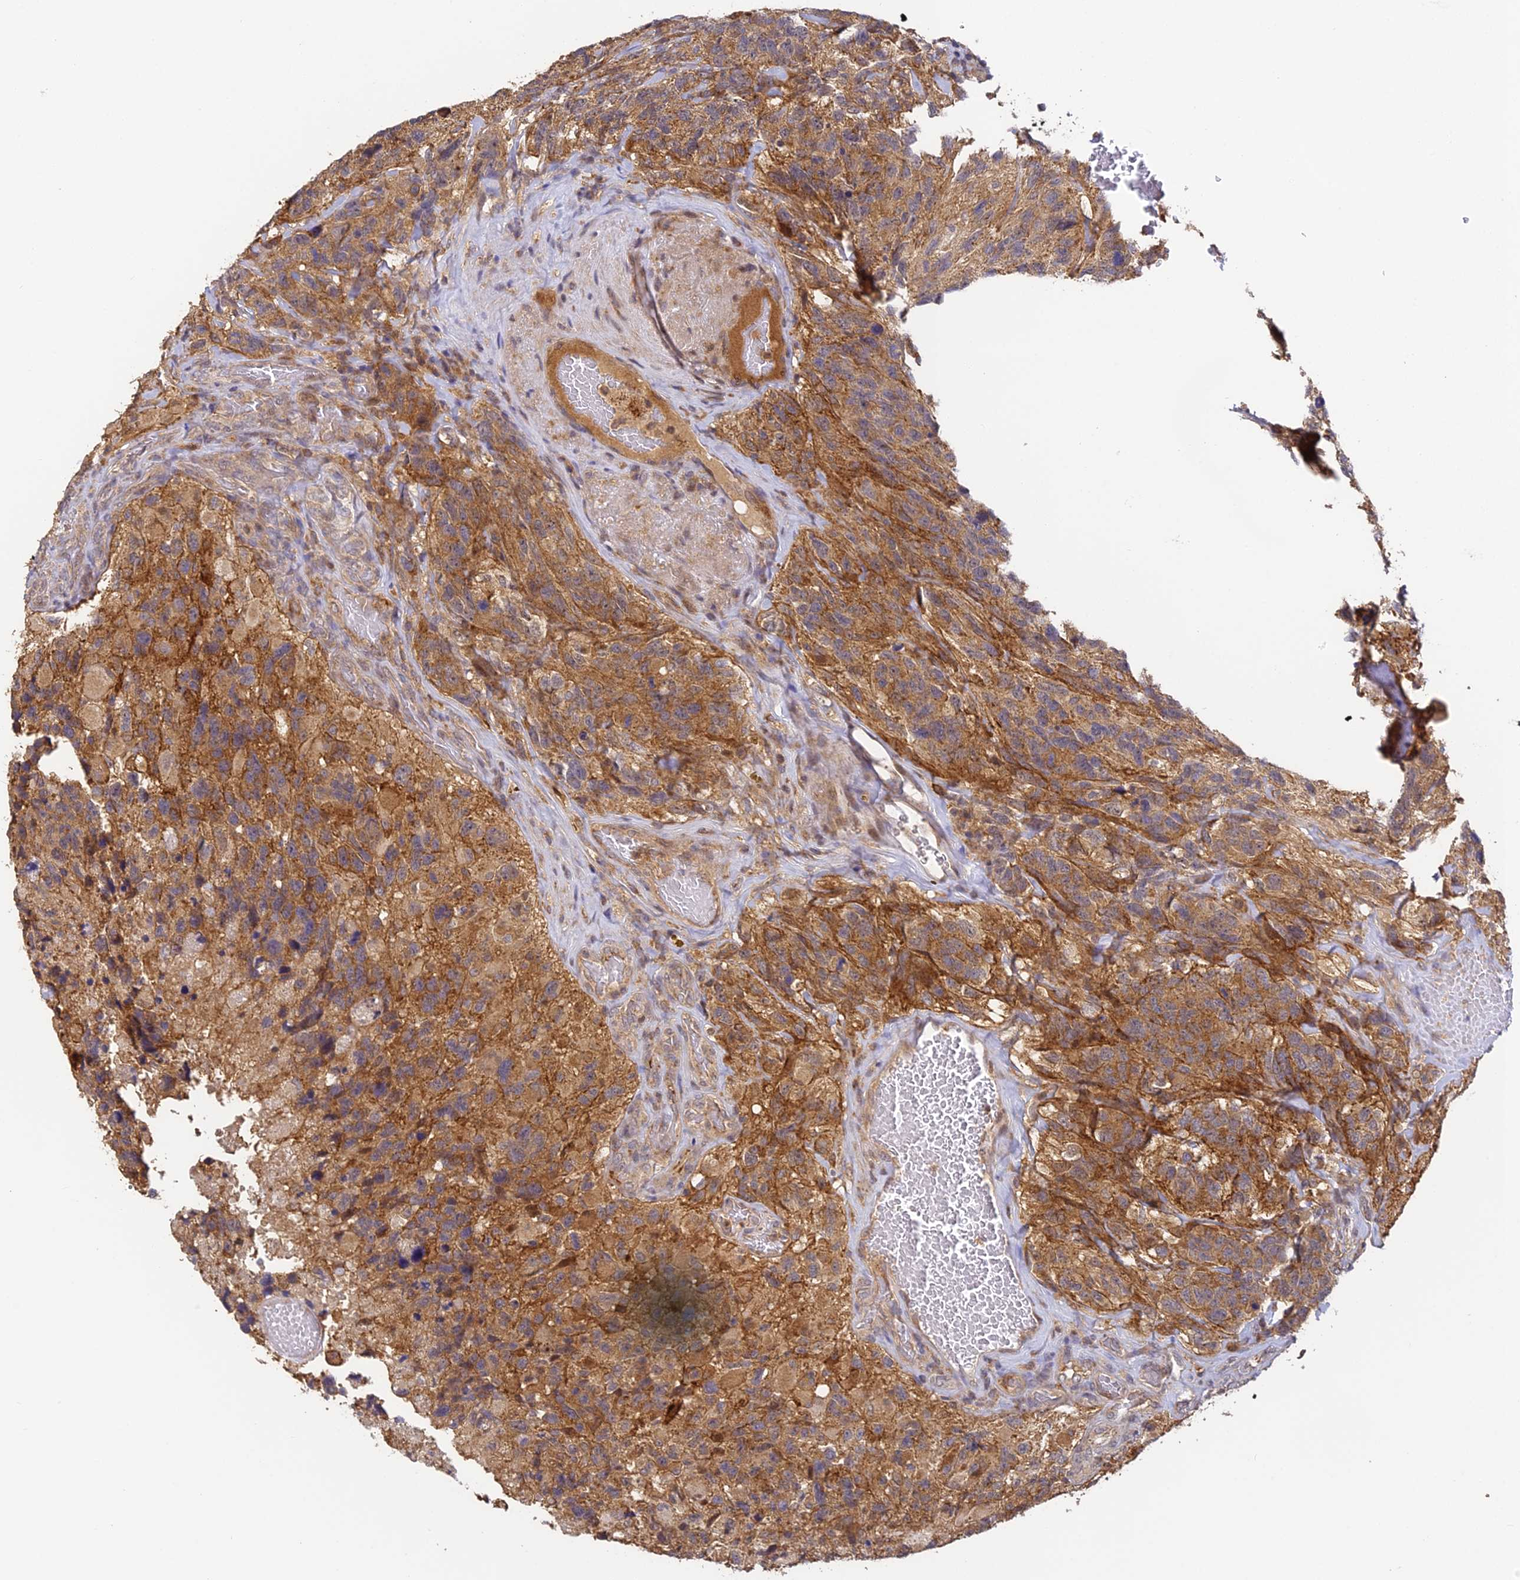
{"staining": {"intensity": "moderate", "quantity": ">75%", "location": "cytoplasmic/membranous"}, "tissue": "glioma", "cell_type": "Tumor cells", "image_type": "cancer", "snomed": [{"axis": "morphology", "description": "Glioma, malignant, High grade"}, {"axis": "topography", "description": "Brain"}], "caption": "Malignant glioma (high-grade) stained for a protein (brown) shows moderate cytoplasmic/membranous positive expression in about >75% of tumor cells.", "gene": "ZNF443", "patient": {"sex": "male", "age": 69}}